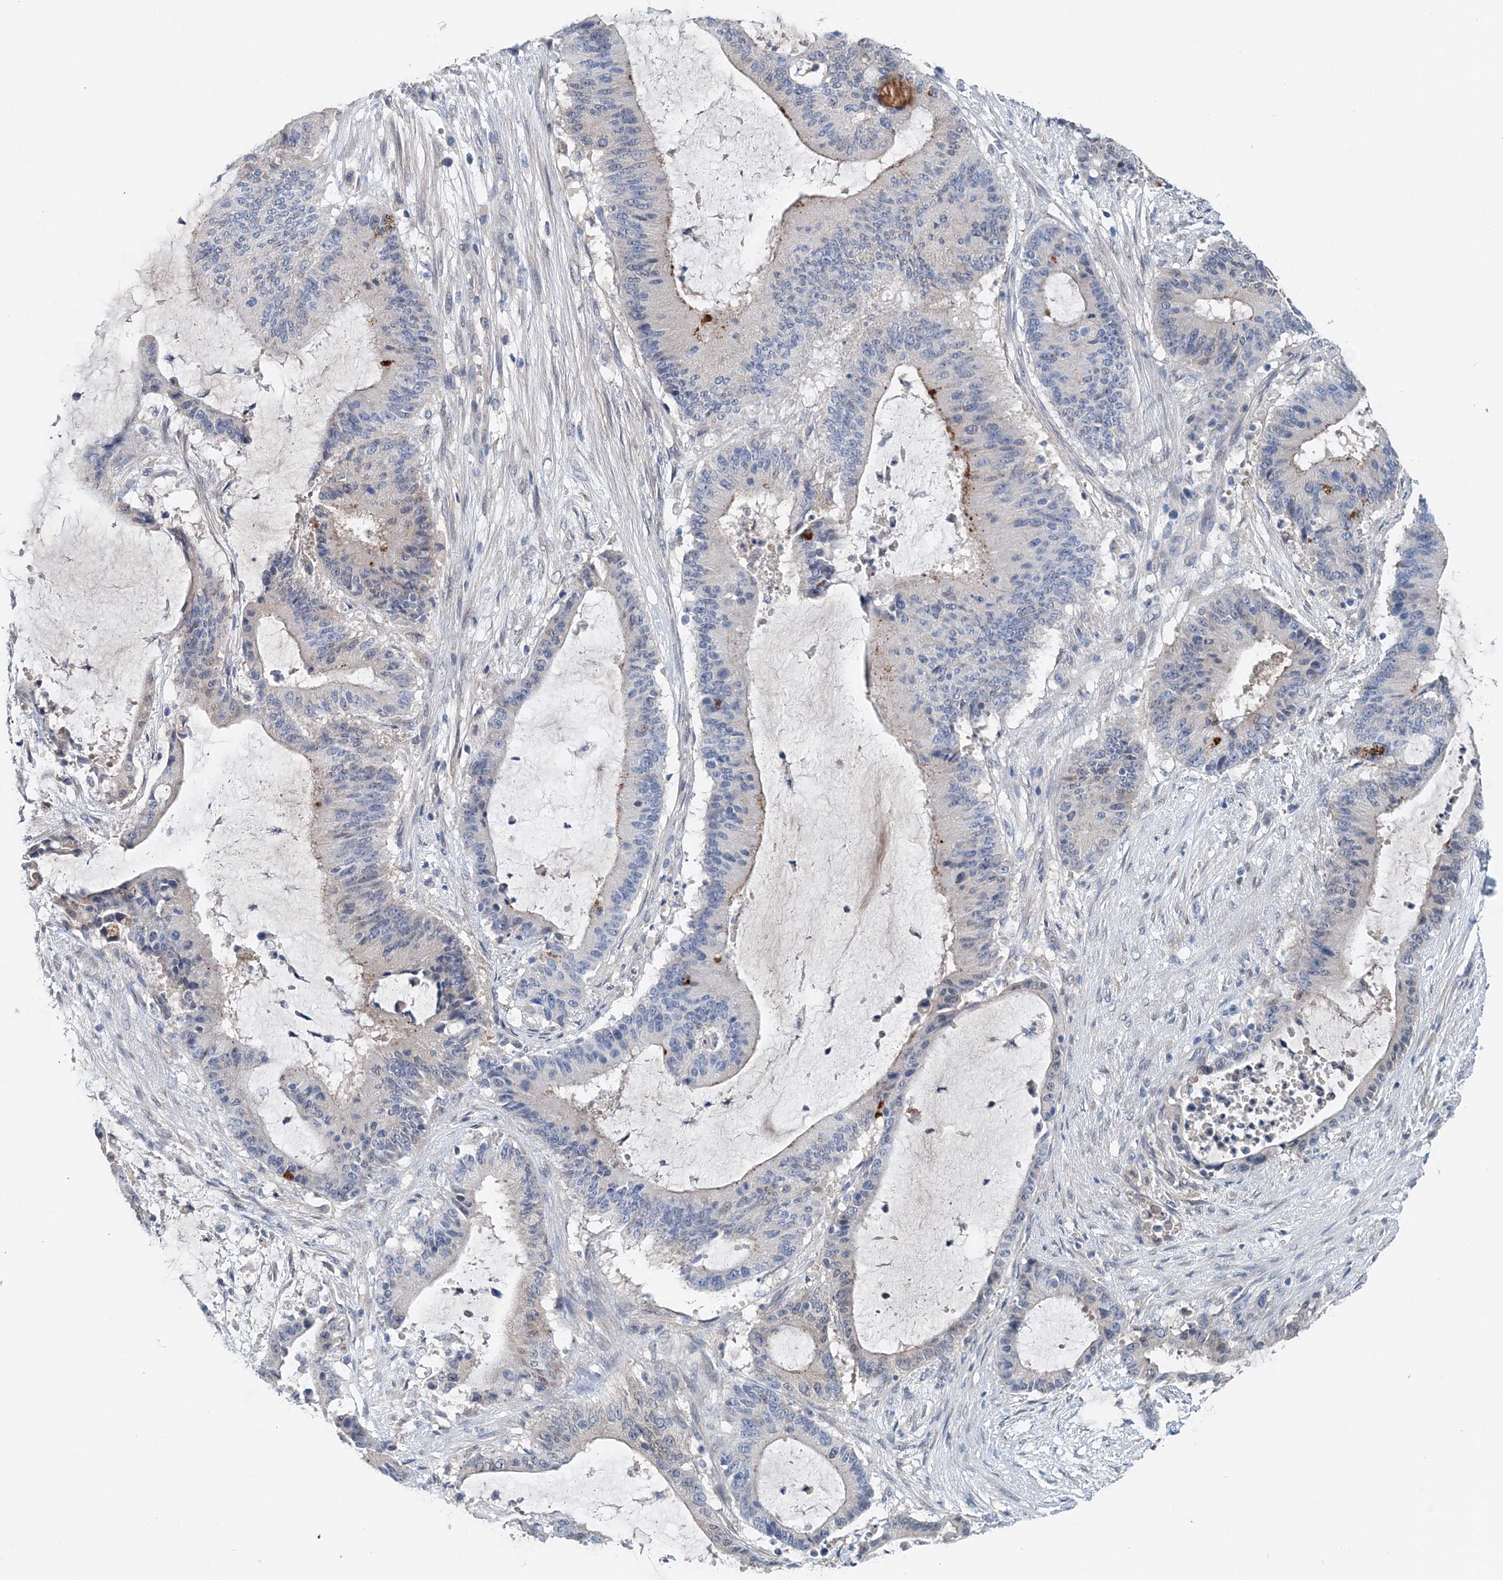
{"staining": {"intensity": "negative", "quantity": "none", "location": "none"}, "tissue": "liver cancer", "cell_type": "Tumor cells", "image_type": "cancer", "snomed": [{"axis": "morphology", "description": "Normal tissue, NOS"}, {"axis": "morphology", "description": "Cholangiocarcinoma"}, {"axis": "topography", "description": "Liver"}, {"axis": "topography", "description": "Peripheral nerve tissue"}], "caption": "Immunohistochemical staining of human liver cancer (cholangiocarcinoma) shows no significant staining in tumor cells. The staining was performed using DAB (3,3'-diaminobenzidine) to visualize the protein expression in brown, while the nuclei were stained in blue with hematoxylin (Magnification: 20x).", "gene": "PFN2", "patient": {"sex": "female", "age": 73}}